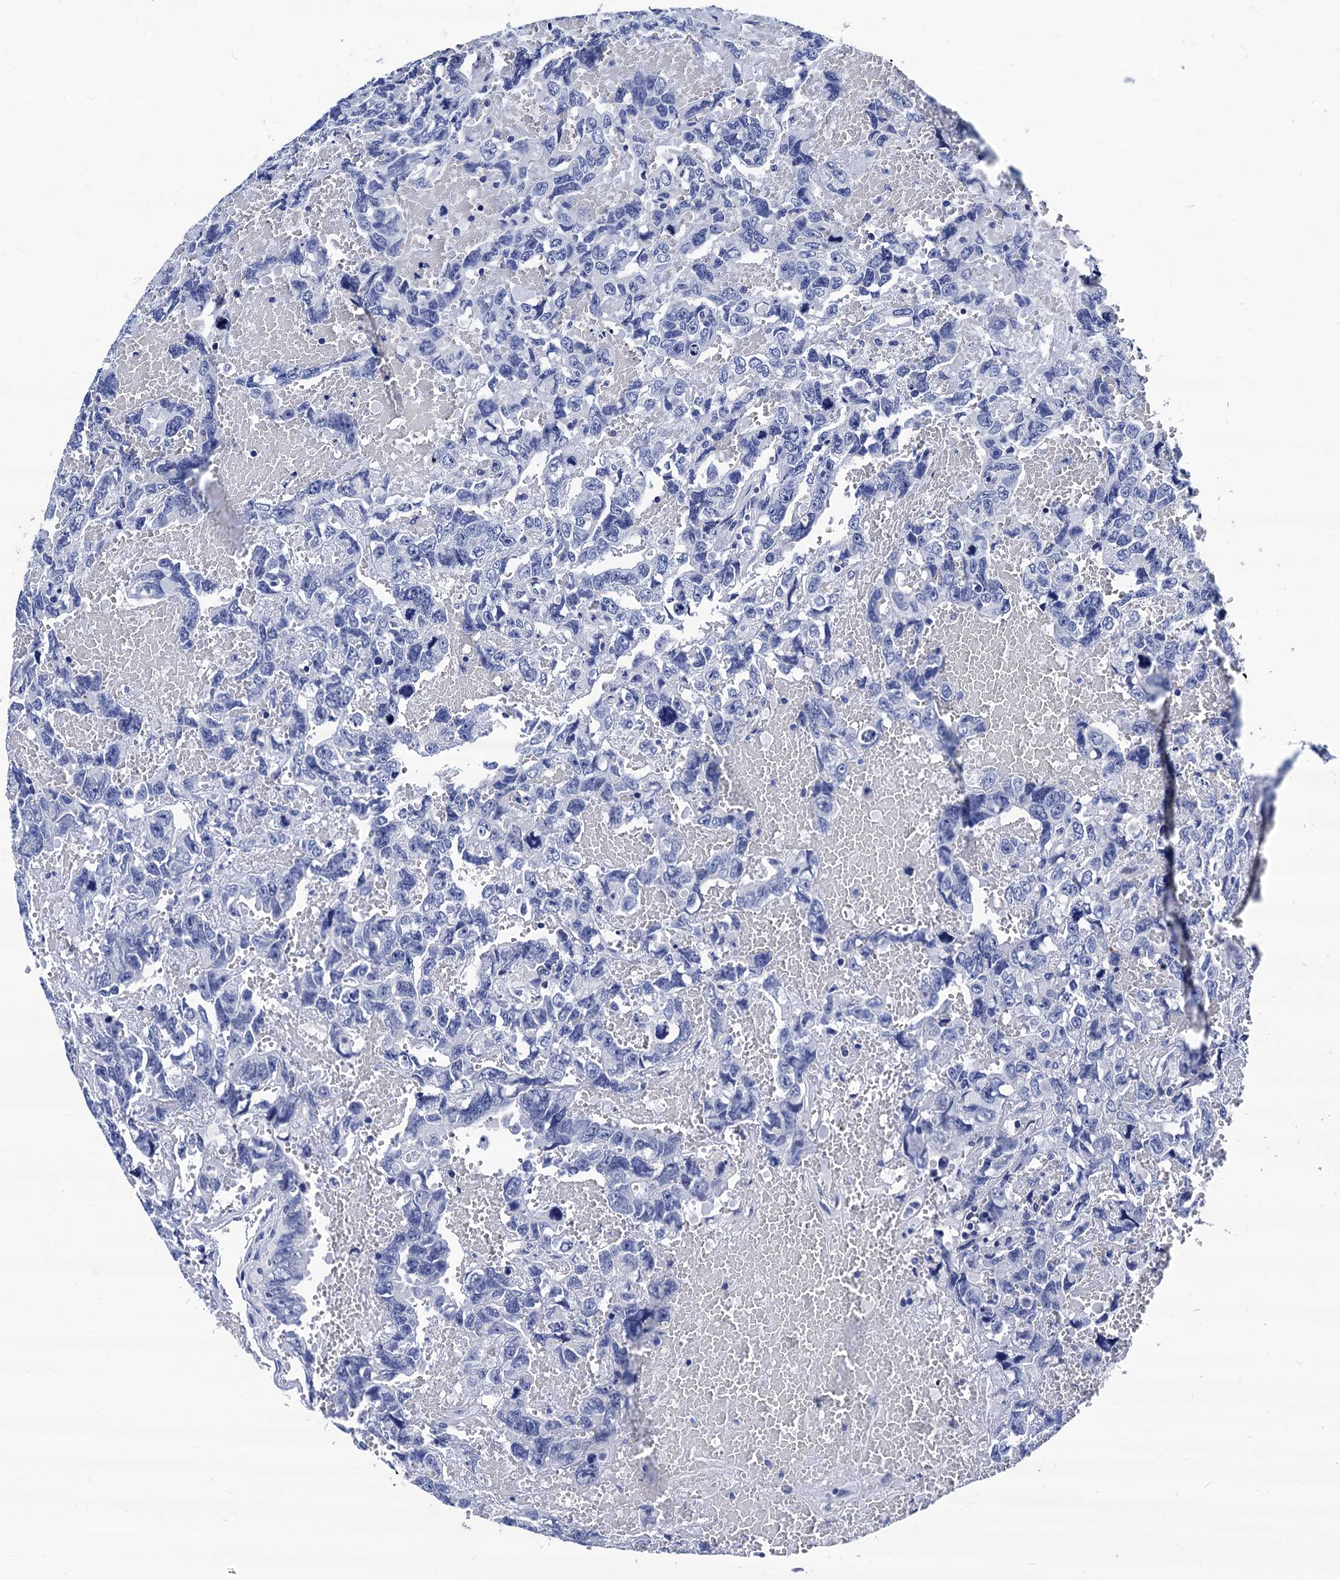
{"staining": {"intensity": "negative", "quantity": "none", "location": "none"}, "tissue": "testis cancer", "cell_type": "Tumor cells", "image_type": "cancer", "snomed": [{"axis": "morphology", "description": "Carcinoma, Embryonal, NOS"}, {"axis": "topography", "description": "Testis"}], "caption": "IHC of human testis embryonal carcinoma shows no staining in tumor cells.", "gene": "LRRC30", "patient": {"sex": "male", "age": 45}}